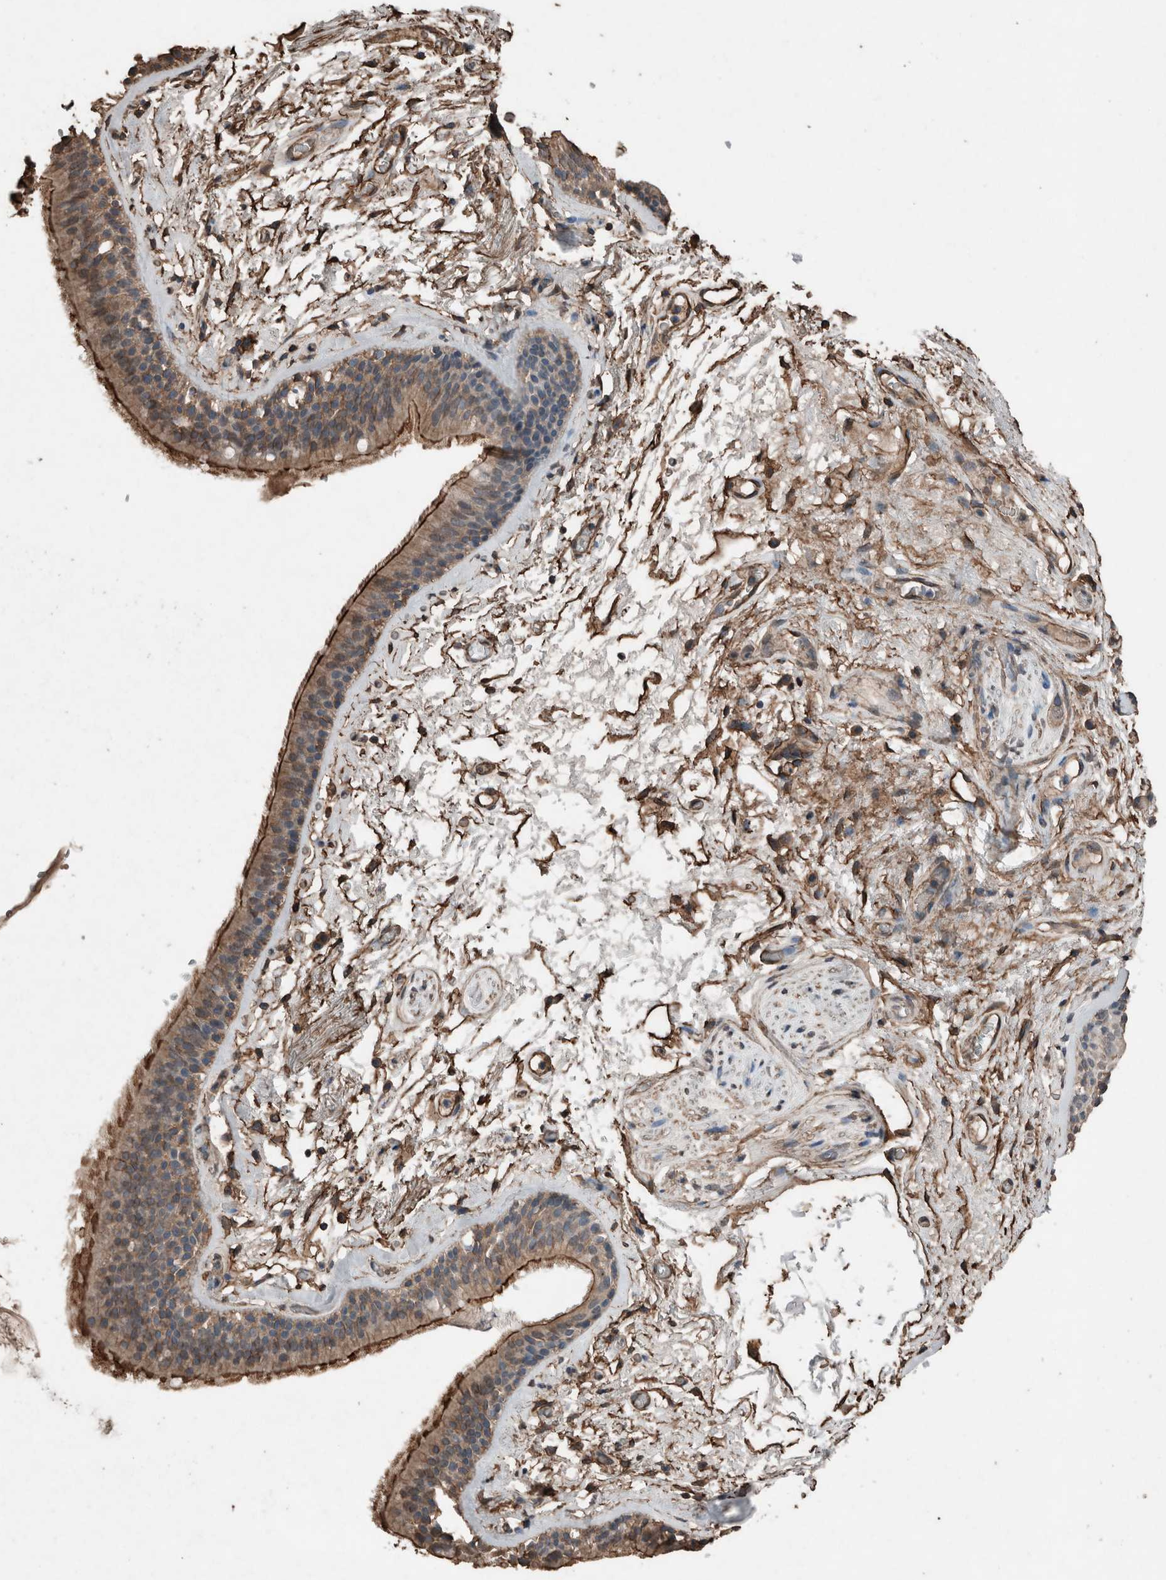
{"staining": {"intensity": "moderate", "quantity": ">75%", "location": "cytoplasmic/membranous"}, "tissue": "bronchus", "cell_type": "Respiratory epithelial cells", "image_type": "normal", "snomed": [{"axis": "morphology", "description": "Normal tissue, NOS"}, {"axis": "topography", "description": "Cartilage tissue"}], "caption": "Immunohistochemistry (DAB) staining of benign bronchus displays moderate cytoplasmic/membranous protein positivity in about >75% of respiratory epithelial cells. (DAB IHC, brown staining for protein, blue staining for nuclei).", "gene": "S100A10", "patient": {"sex": "female", "age": 63}}